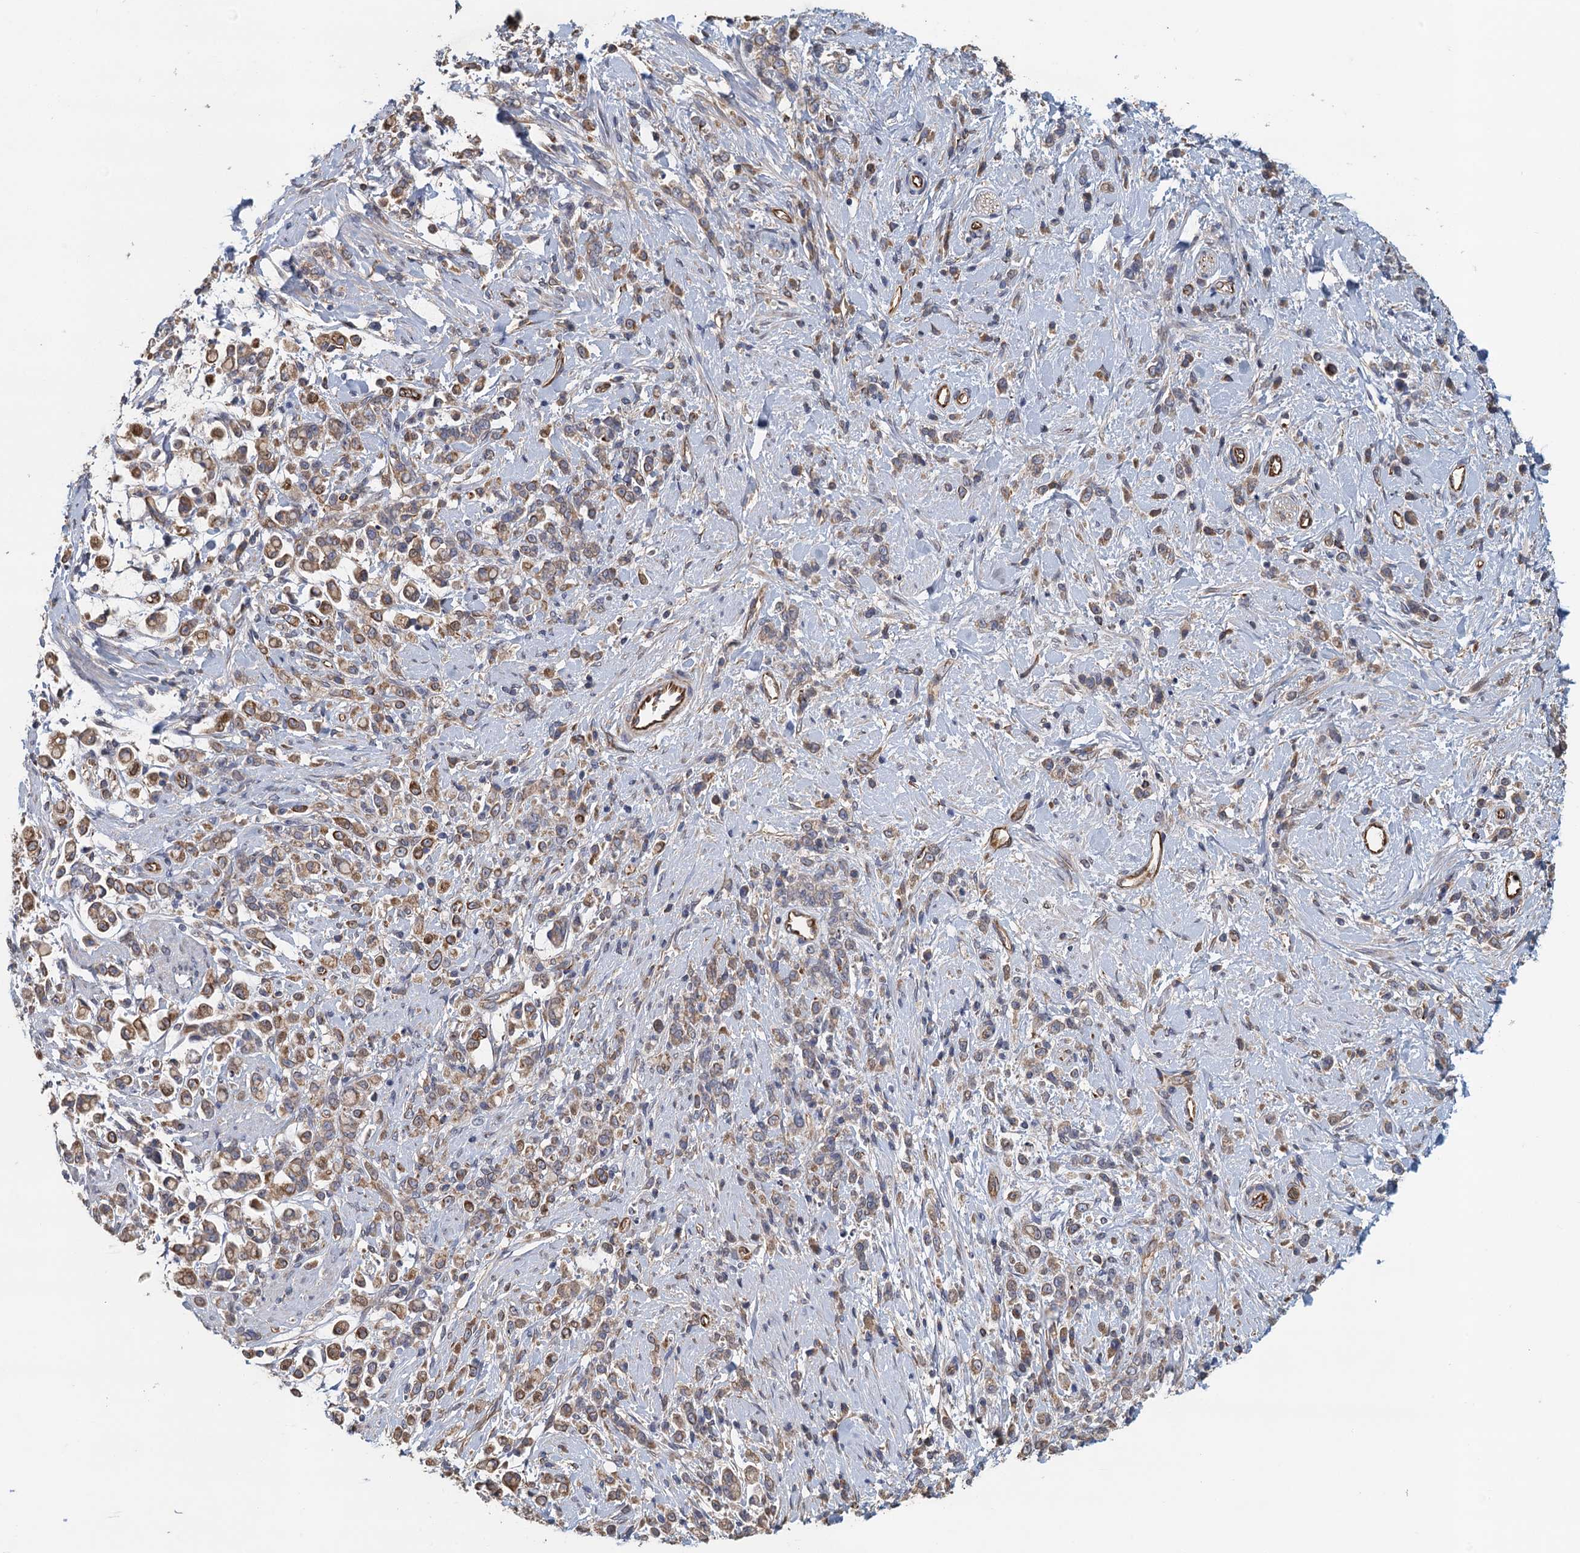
{"staining": {"intensity": "weak", "quantity": ">75%", "location": "cytoplasmic/membranous"}, "tissue": "stomach cancer", "cell_type": "Tumor cells", "image_type": "cancer", "snomed": [{"axis": "morphology", "description": "Adenocarcinoma, NOS"}, {"axis": "topography", "description": "Stomach"}], "caption": "Protein analysis of stomach cancer tissue demonstrates weak cytoplasmic/membranous staining in about >75% of tumor cells.", "gene": "ACSBG1", "patient": {"sex": "female", "age": 60}}